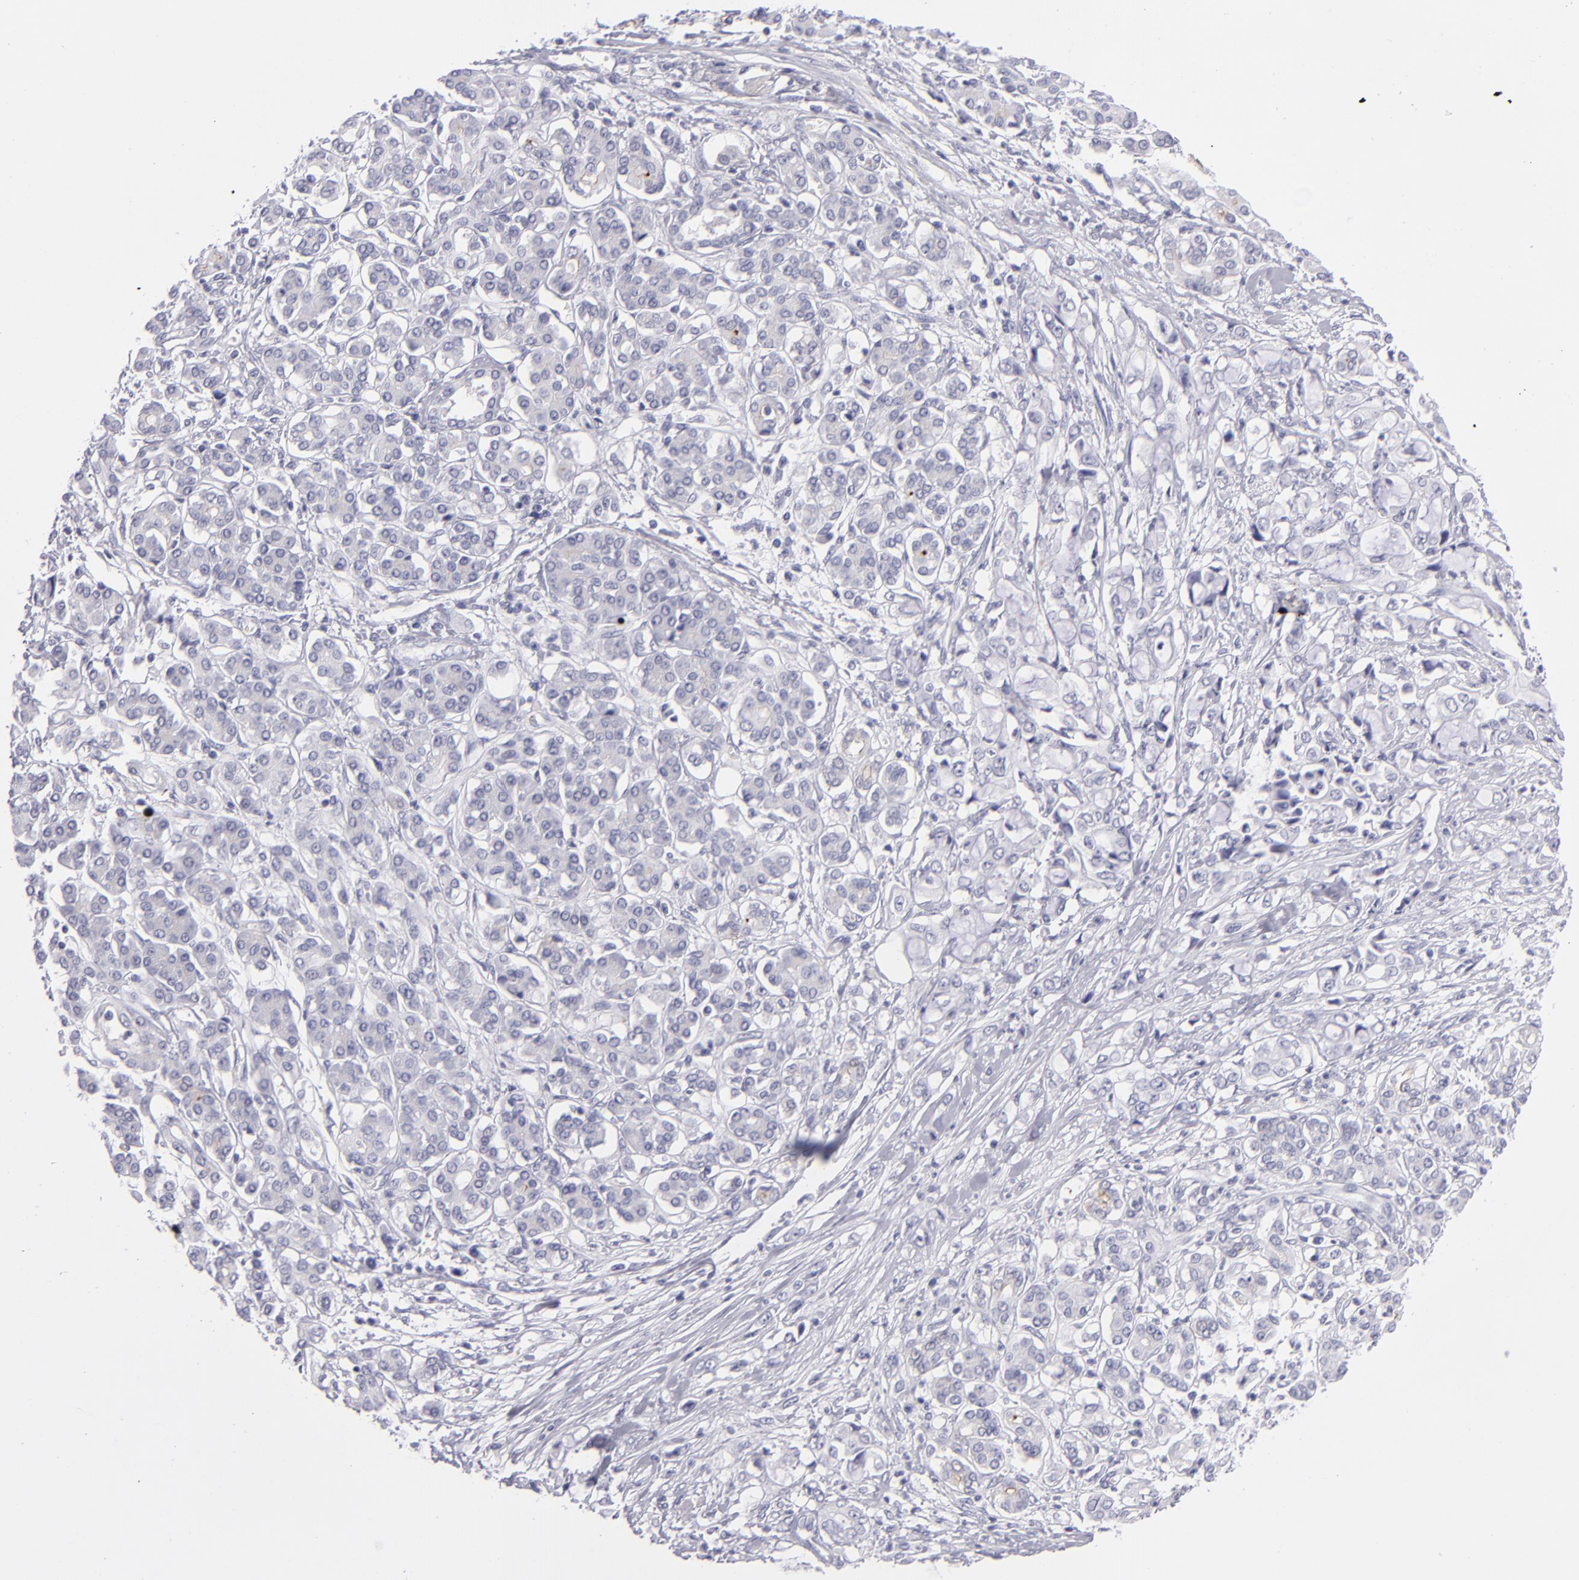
{"staining": {"intensity": "negative", "quantity": "none", "location": "none"}, "tissue": "pancreatic cancer", "cell_type": "Tumor cells", "image_type": "cancer", "snomed": [{"axis": "morphology", "description": "Adenocarcinoma, NOS"}, {"axis": "topography", "description": "Pancreas"}], "caption": "DAB (3,3'-diaminobenzidine) immunohistochemical staining of human adenocarcinoma (pancreatic) demonstrates no significant expression in tumor cells.", "gene": "VIL1", "patient": {"sex": "female", "age": 70}}